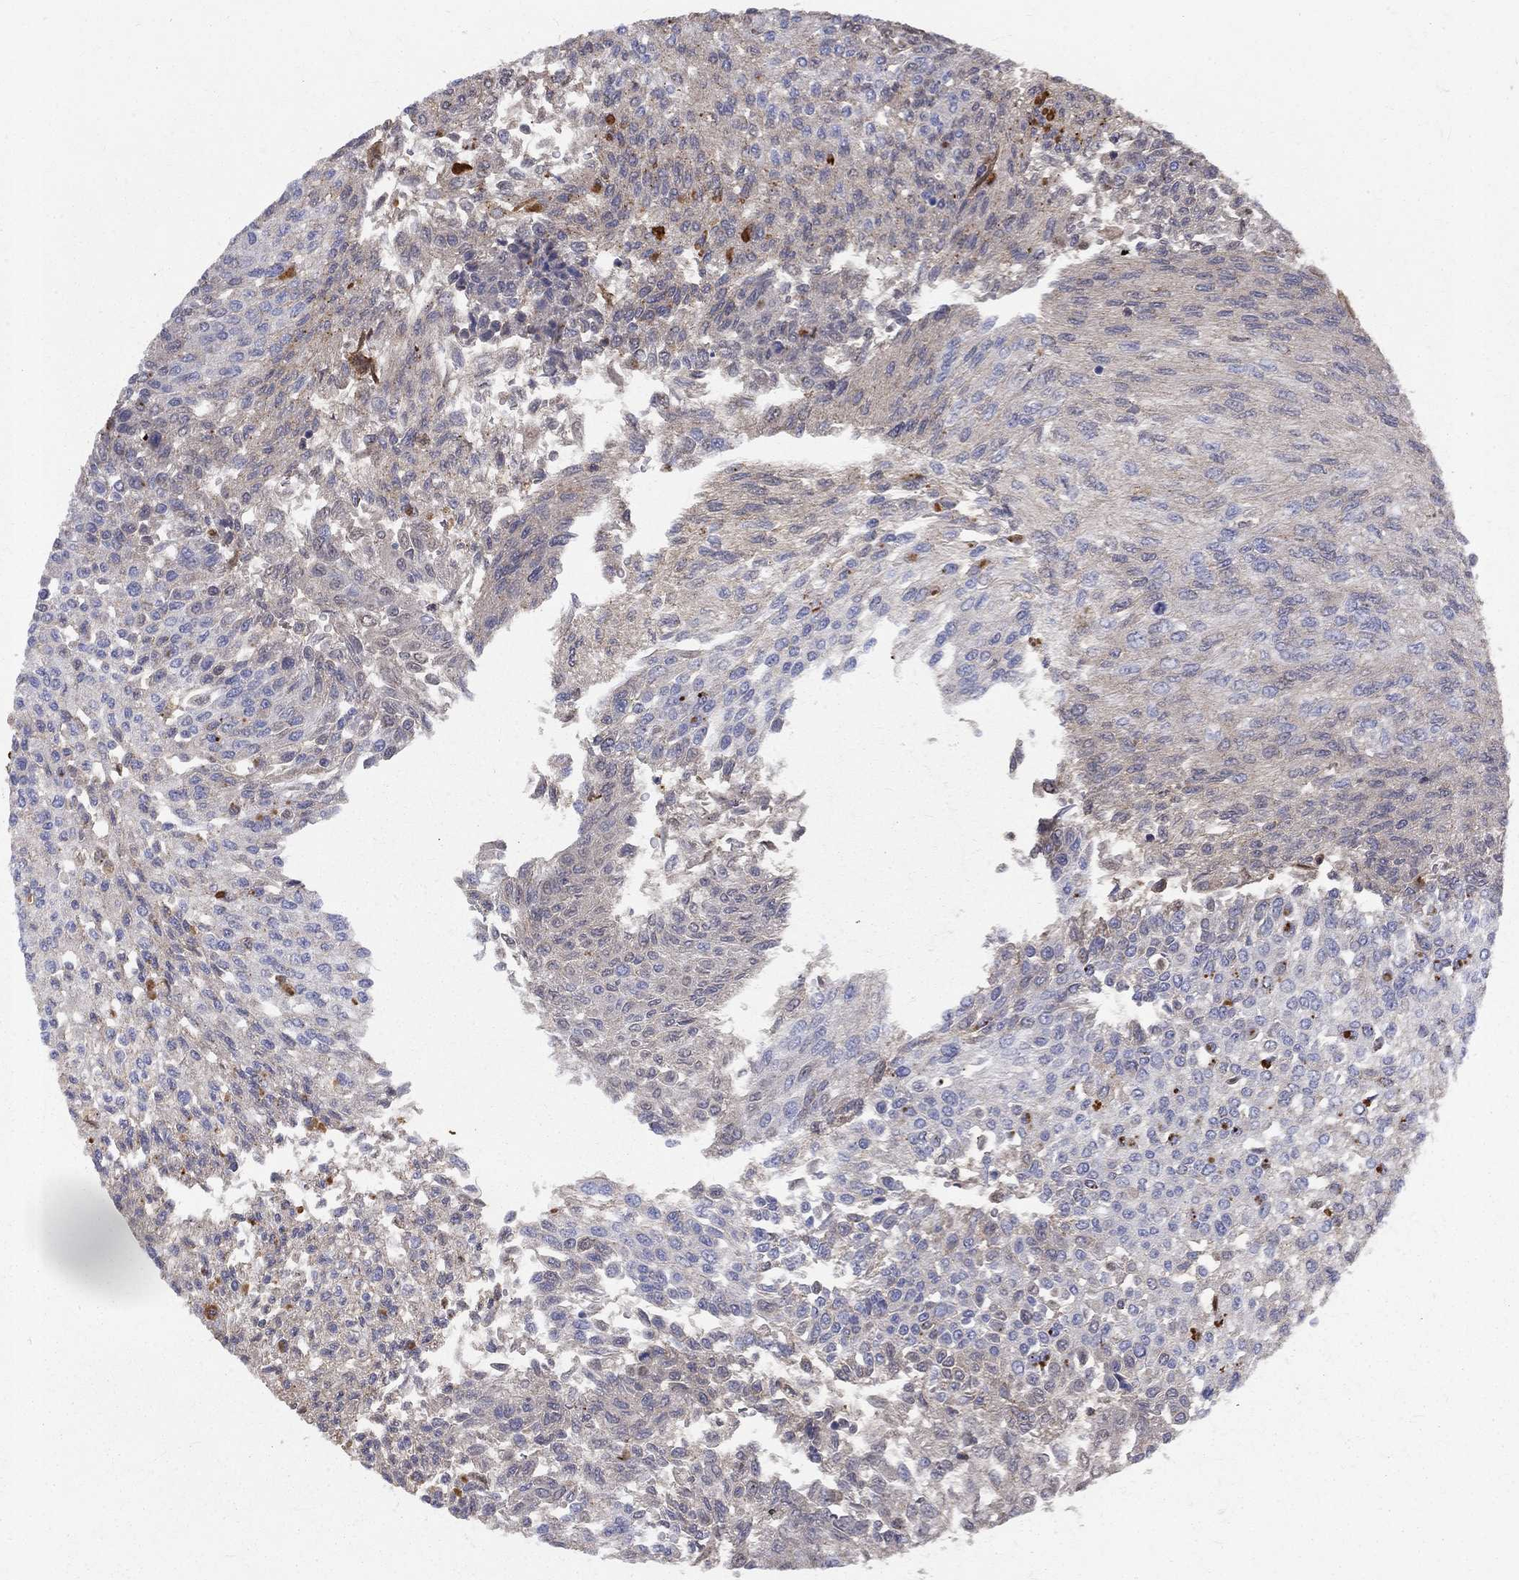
{"staining": {"intensity": "weak", "quantity": "25%-75%", "location": "cytoplasmic/membranous"}, "tissue": "urothelial cancer", "cell_type": "Tumor cells", "image_type": "cancer", "snomed": [{"axis": "morphology", "description": "Urothelial carcinoma, Low grade"}, {"axis": "topography", "description": "Urinary bladder"}], "caption": "This micrograph demonstrates immunohistochemistry (IHC) staining of urothelial cancer, with low weak cytoplasmic/membranous staining in about 25%-75% of tumor cells.", "gene": "EPDR1", "patient": {"sex": "male", "age": 78}}